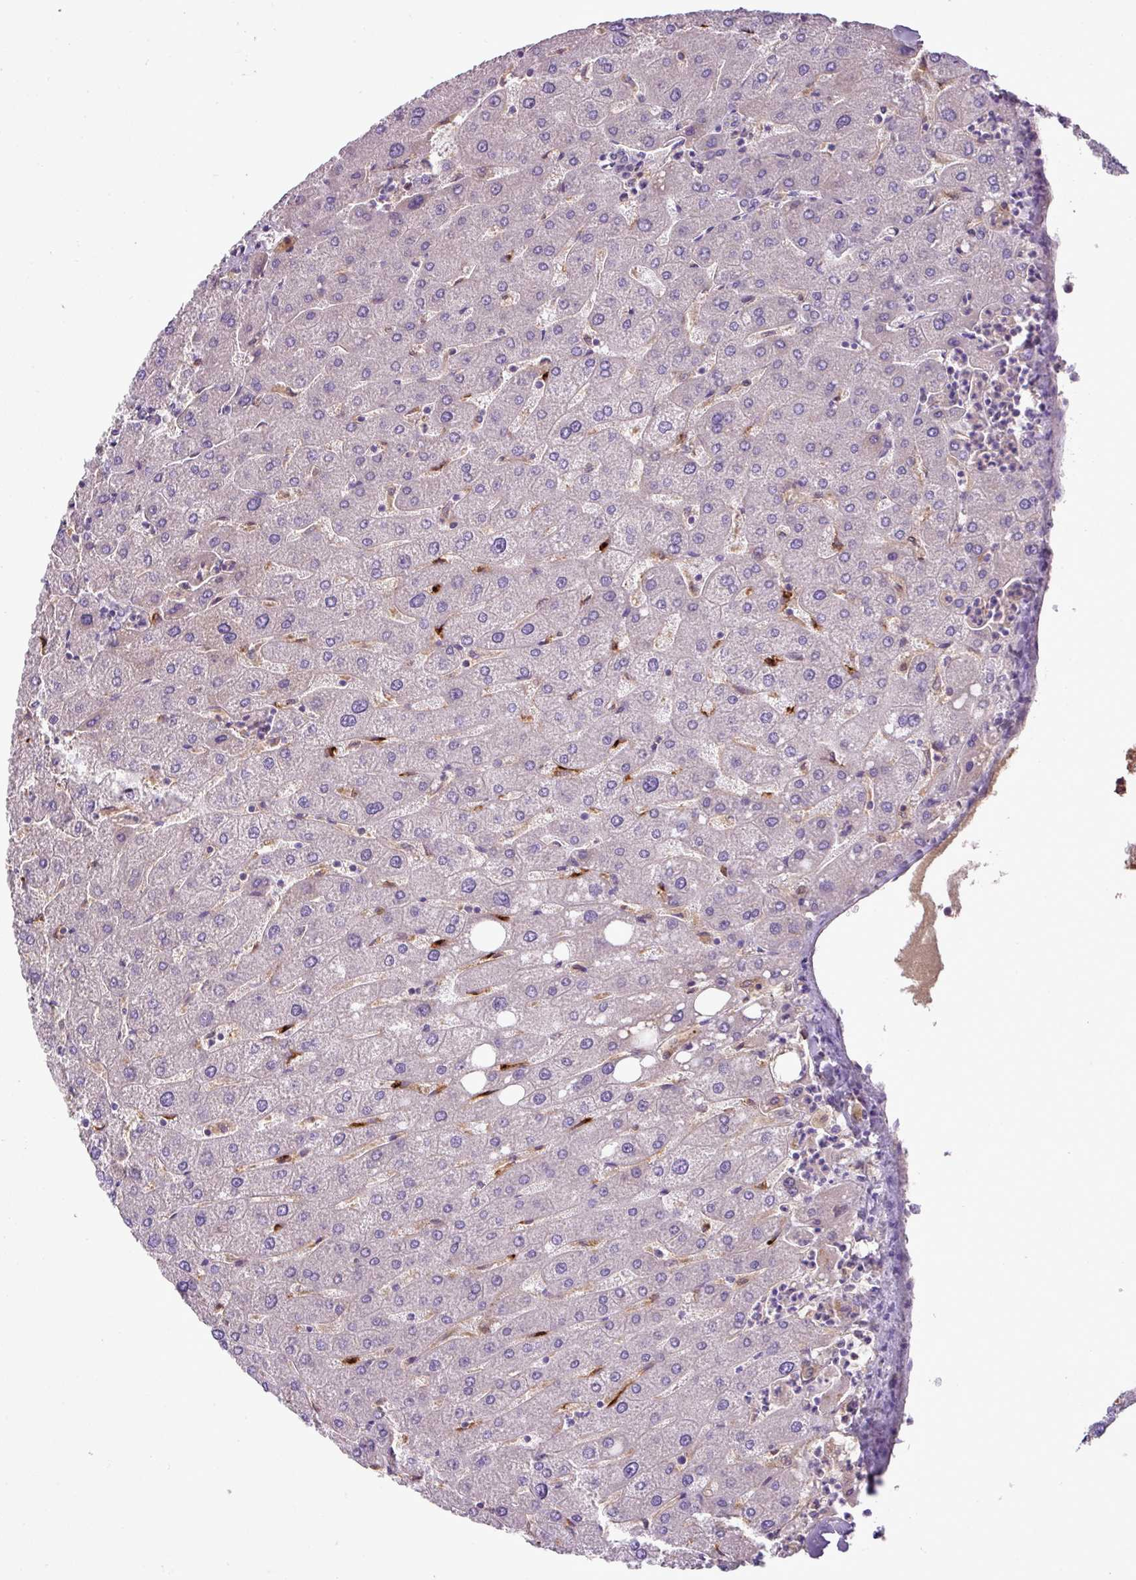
{"staining": {"intensity": "negative", "quantity": "none", "location": "none"}, "tissue": "liver", "cell_type": "Cholangiocytes", "image_type": "normal", "snomed": [{"axis": "morphology", "description": "Normal tissue, NOS"}, {"axis": "topography", "description": "Liver"}], "caption": "DAB (3,3'-diaminobenzidine) immunohistochemical staining of benign human liver exhibits no significant expression in cholangiocytes. (DAB immunohistochemistry (IHC) with hematoxylin counter stain).", "gene": "ZNF513", "patient": {"sex": "male", "age": 67}}